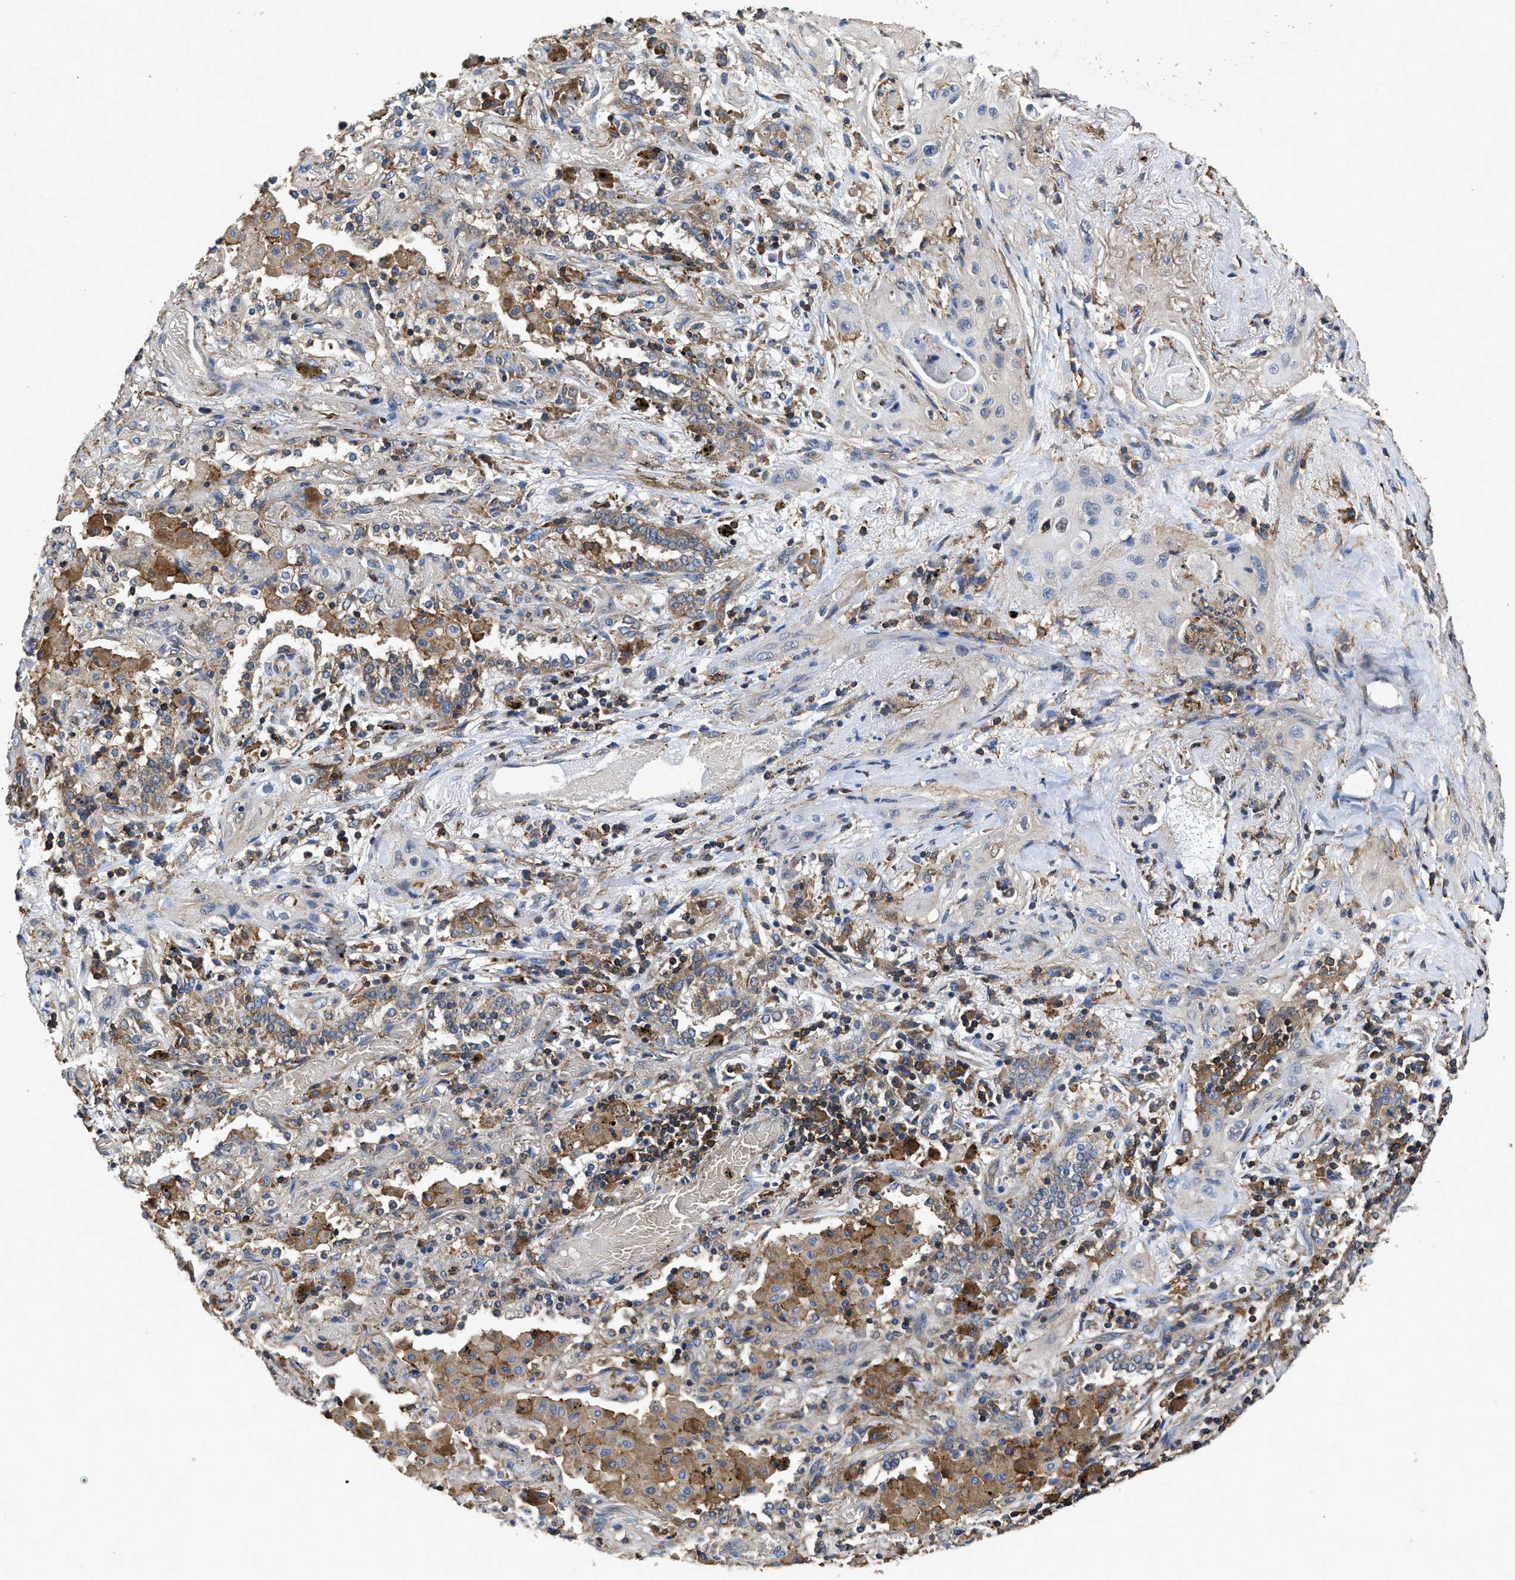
{"staining": {"intensity": "negative", "quantity": "none", "location": "none"}, "tissue": "lung cancer", "cell_type": "Tumor cells", "image_type": "cancer", "snomed": [{"axis": "morphology", "description": "Squamous cell carcinoma, NOS"}, {"axis": "topography", "description": "Lung"}], "caption": "An IHC photomicrograph of lung squamous cell carcinoma is shown. There is no staining in tumor cells of lung squamous cell carcinoma.", "gene": "LINGO2", "patient": {"sex": "female", "age": 47}}